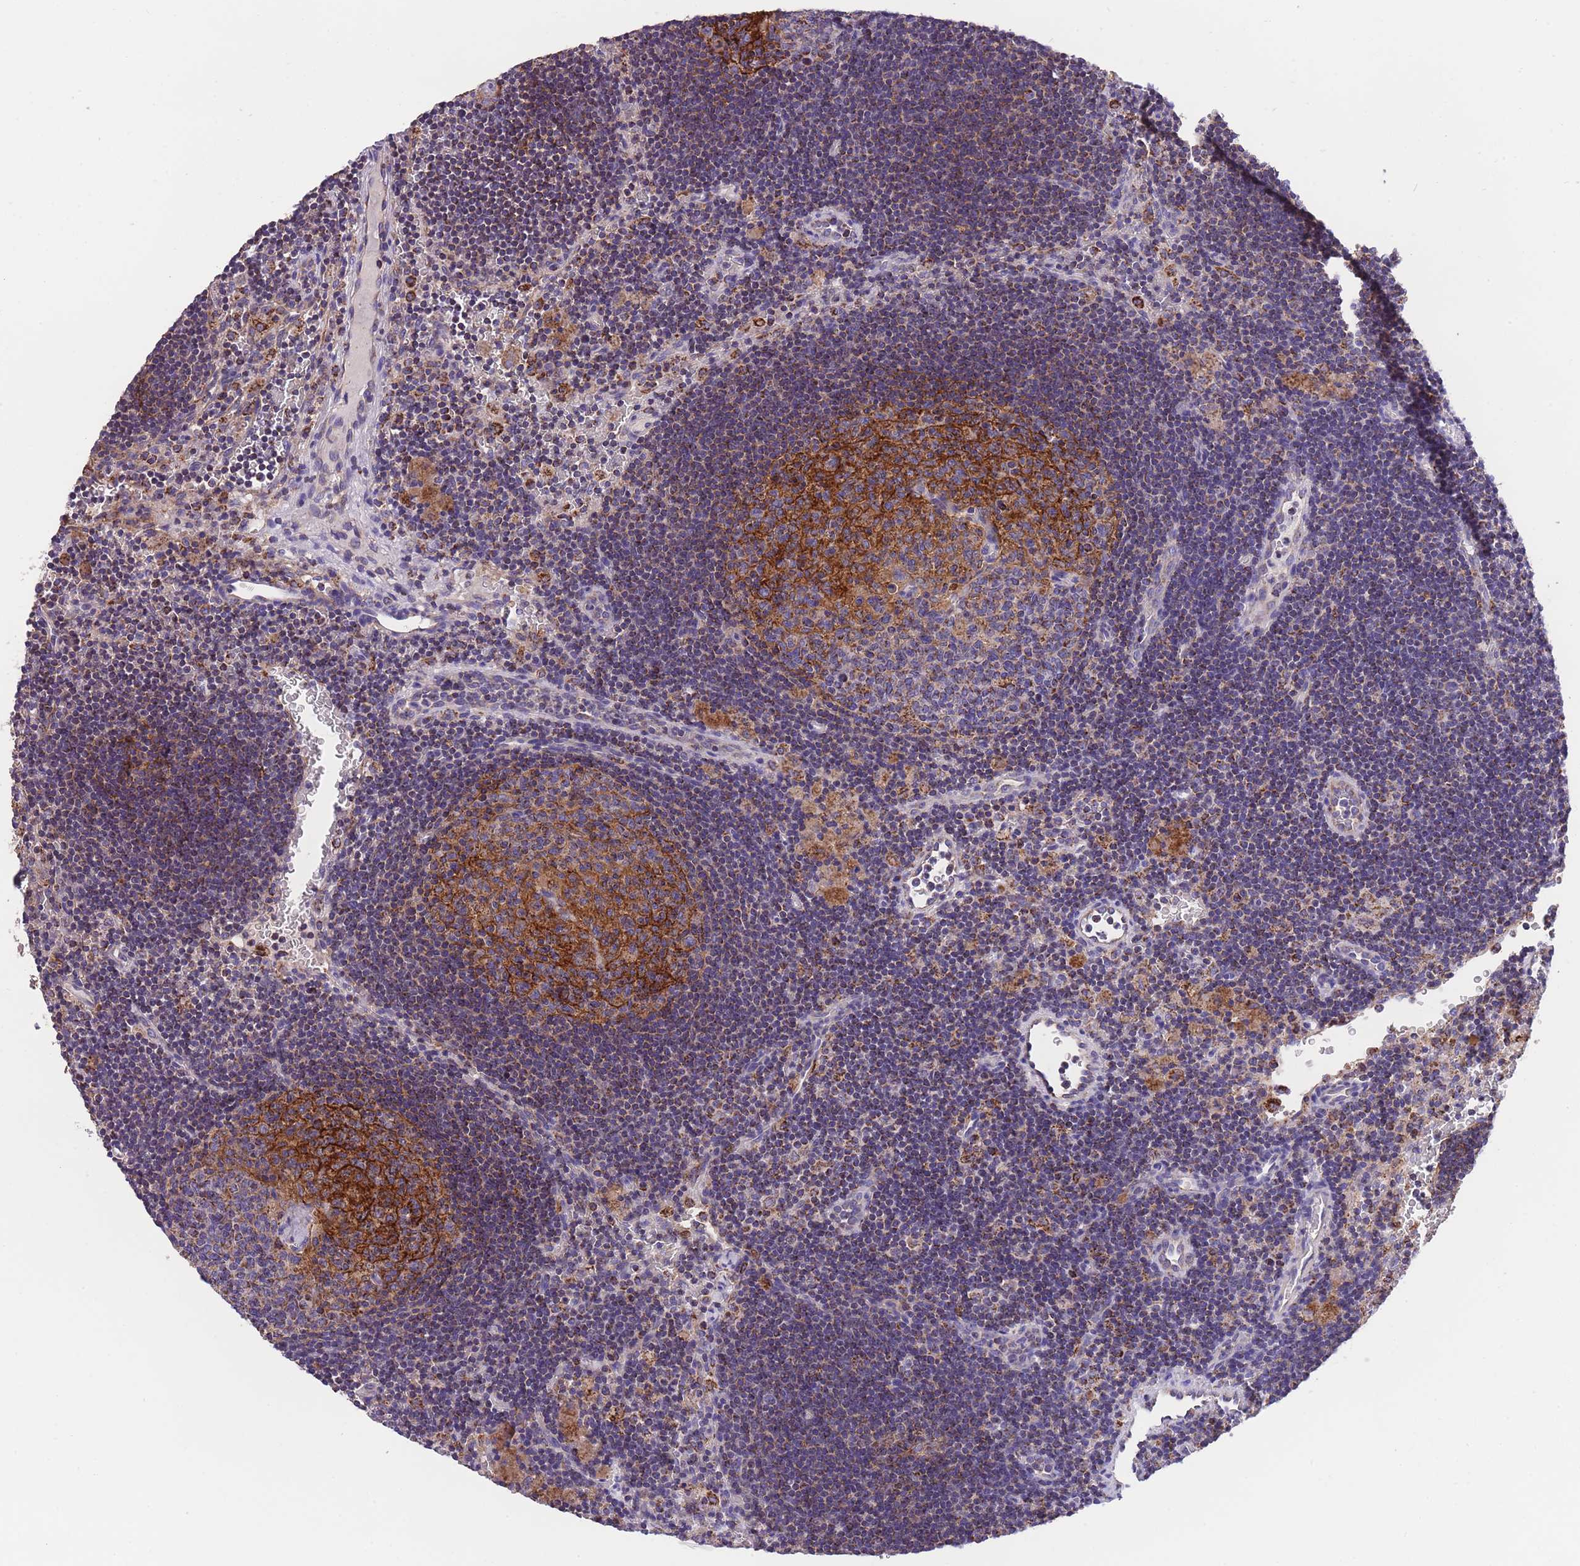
{"staining": {"intensity": "strong", "quantity": ">75%", "location": "cytoplasmic/membranous"}, "tissue": "lymph node", "cell_type": "Germinal center cells", "image_type": "normal", "snomed": [{"axis": "morphology", "description": "Normal tissue, NOS"}, {"axis": "topography", "description": "Lymph node"}], "caption": "Benign lymph node exhibits strong cytoplasmic/membranous staining in about >75% of germinal center cells.", "gene": "ST3GAL3", "patient": {"sex": "male", "age": 62}}